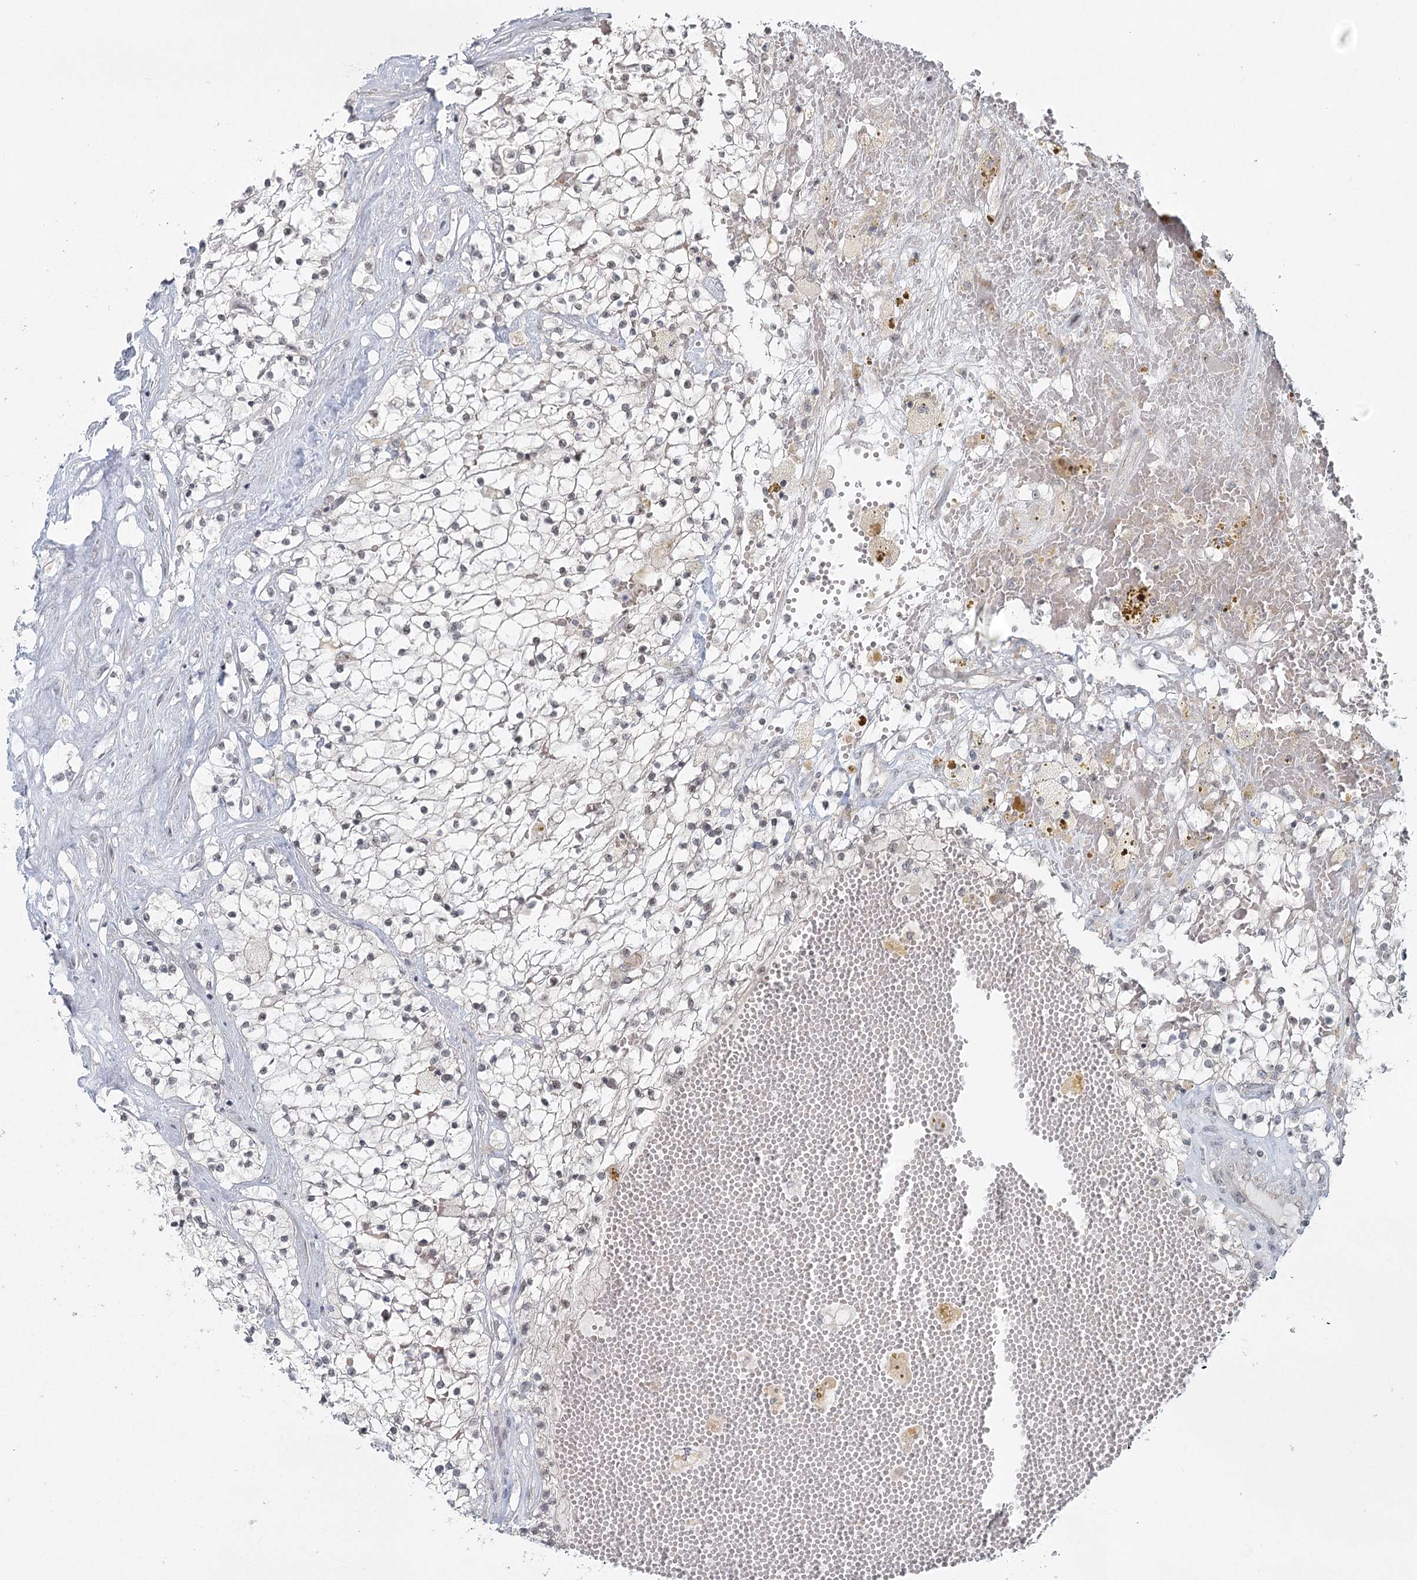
{"staining": {"intensity": "negative", "quantity": "none", "location": "none"}, "tissue": "renal cancer", "cell_type": "Tumor cells", "image_type": "cancer", "snomed": [{"axis": "morphology", "description": "Normal tissue, NOS"}, {"axis": "morphology", "description": "Adenocarcinoma, NOS"}, {"axis": "topography", "description": "Kidney"}], "caption": "This is an immunohistochemistry (IHC) image of human adenocarcinoma (renal). There is no expression in tumor cells.", "gene": "R3HCC1L", "patient": {"sex": "male", "age": 68}}